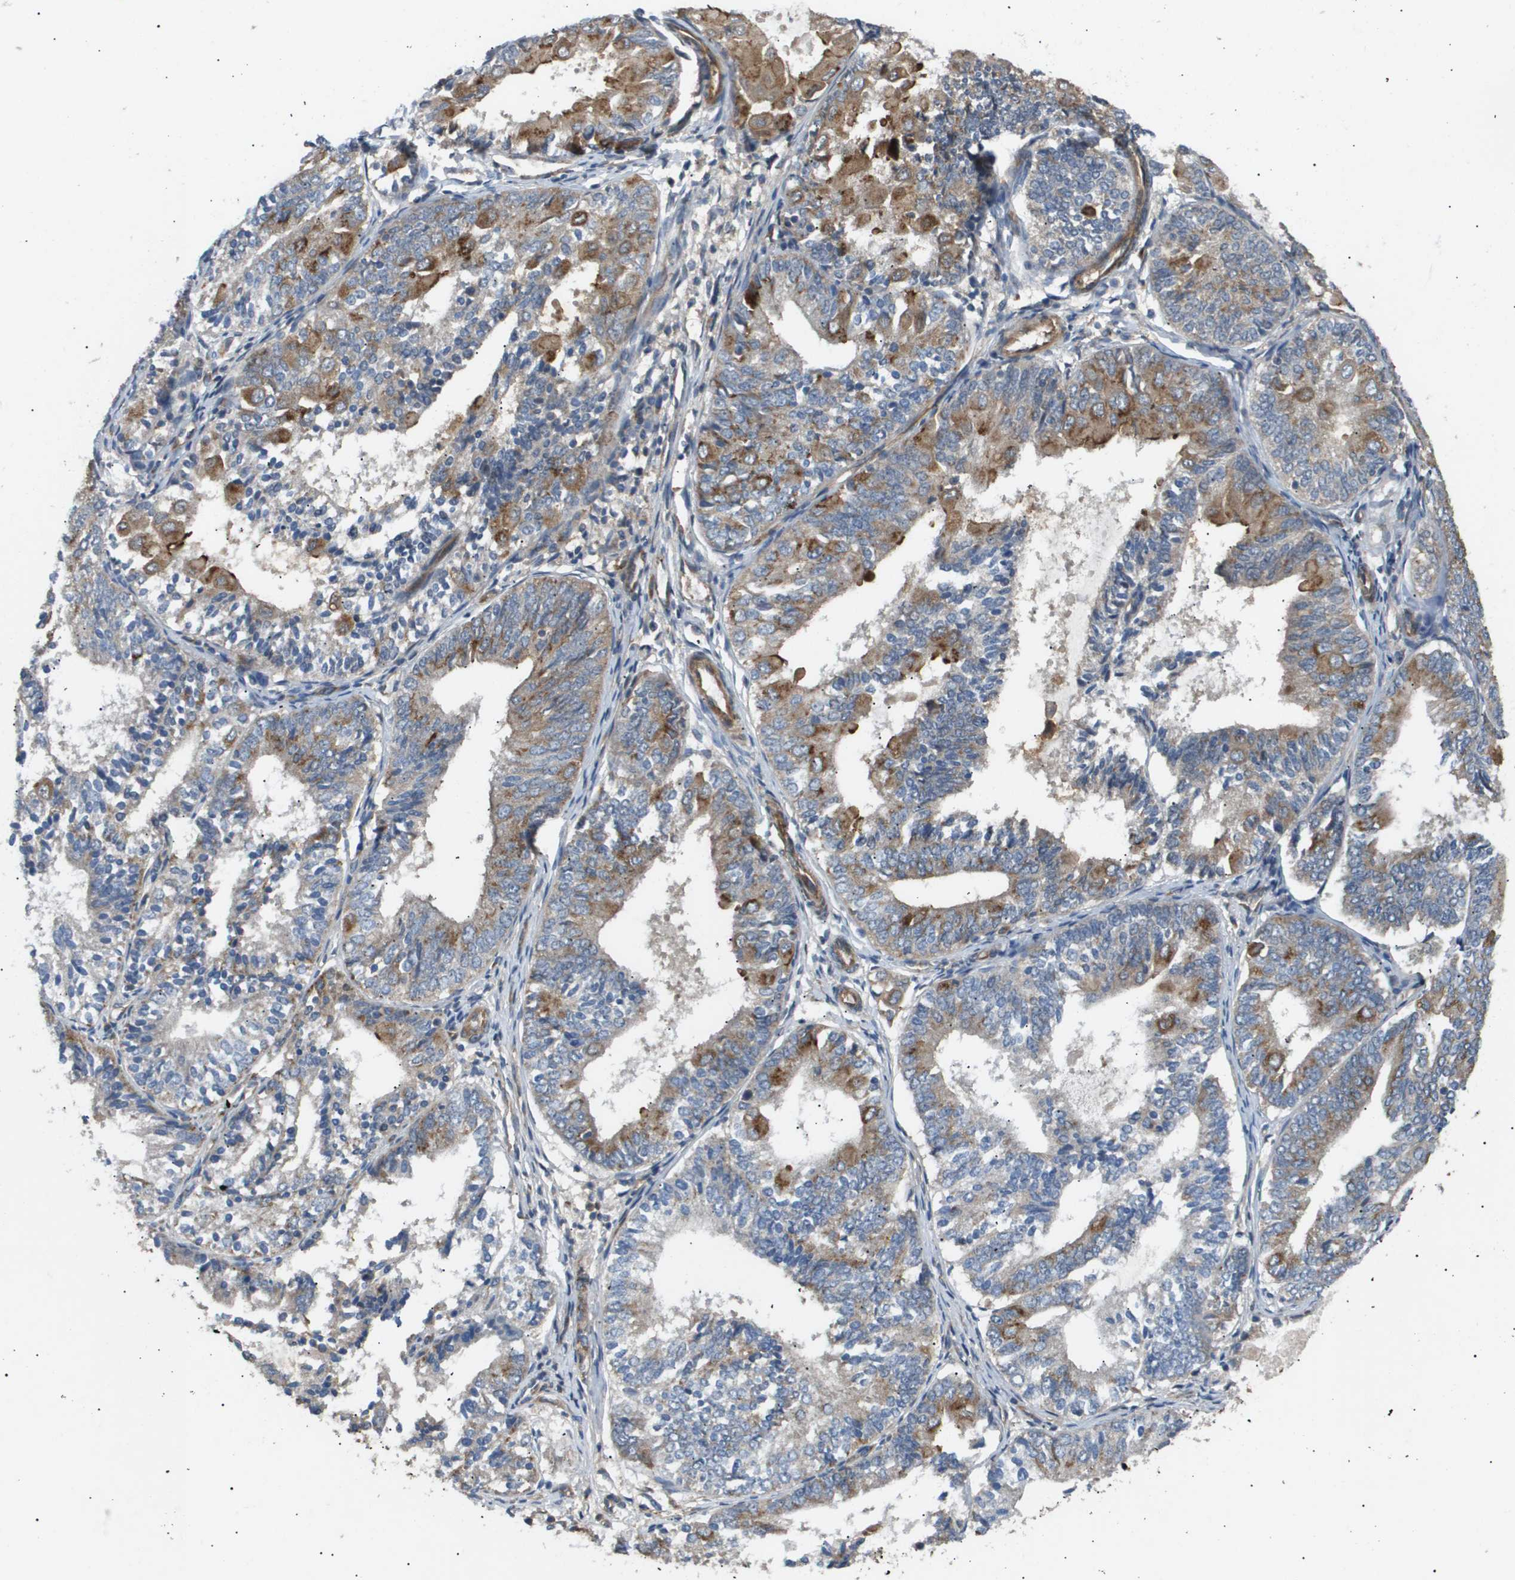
{"staining": {"intensity": "moderate", "quantity": "25%-75%", "location": "cytoplasmic/membranous"}, "tissue": "endometrial cancer", "cell_type": "Tumor cells", "image_type": "cancer", "snomed": [{"axis": "morphology", "description": "Adenocarcinoma, NOS"}, {"axis": "topography", "description": "Endometrium"}], "caption": "Human endometrial cancer stained with a protein marker reveals moderate staining in tumor cells.", "gene": "LYSMD3", "patient": {"sex": "female", "age": 81}}